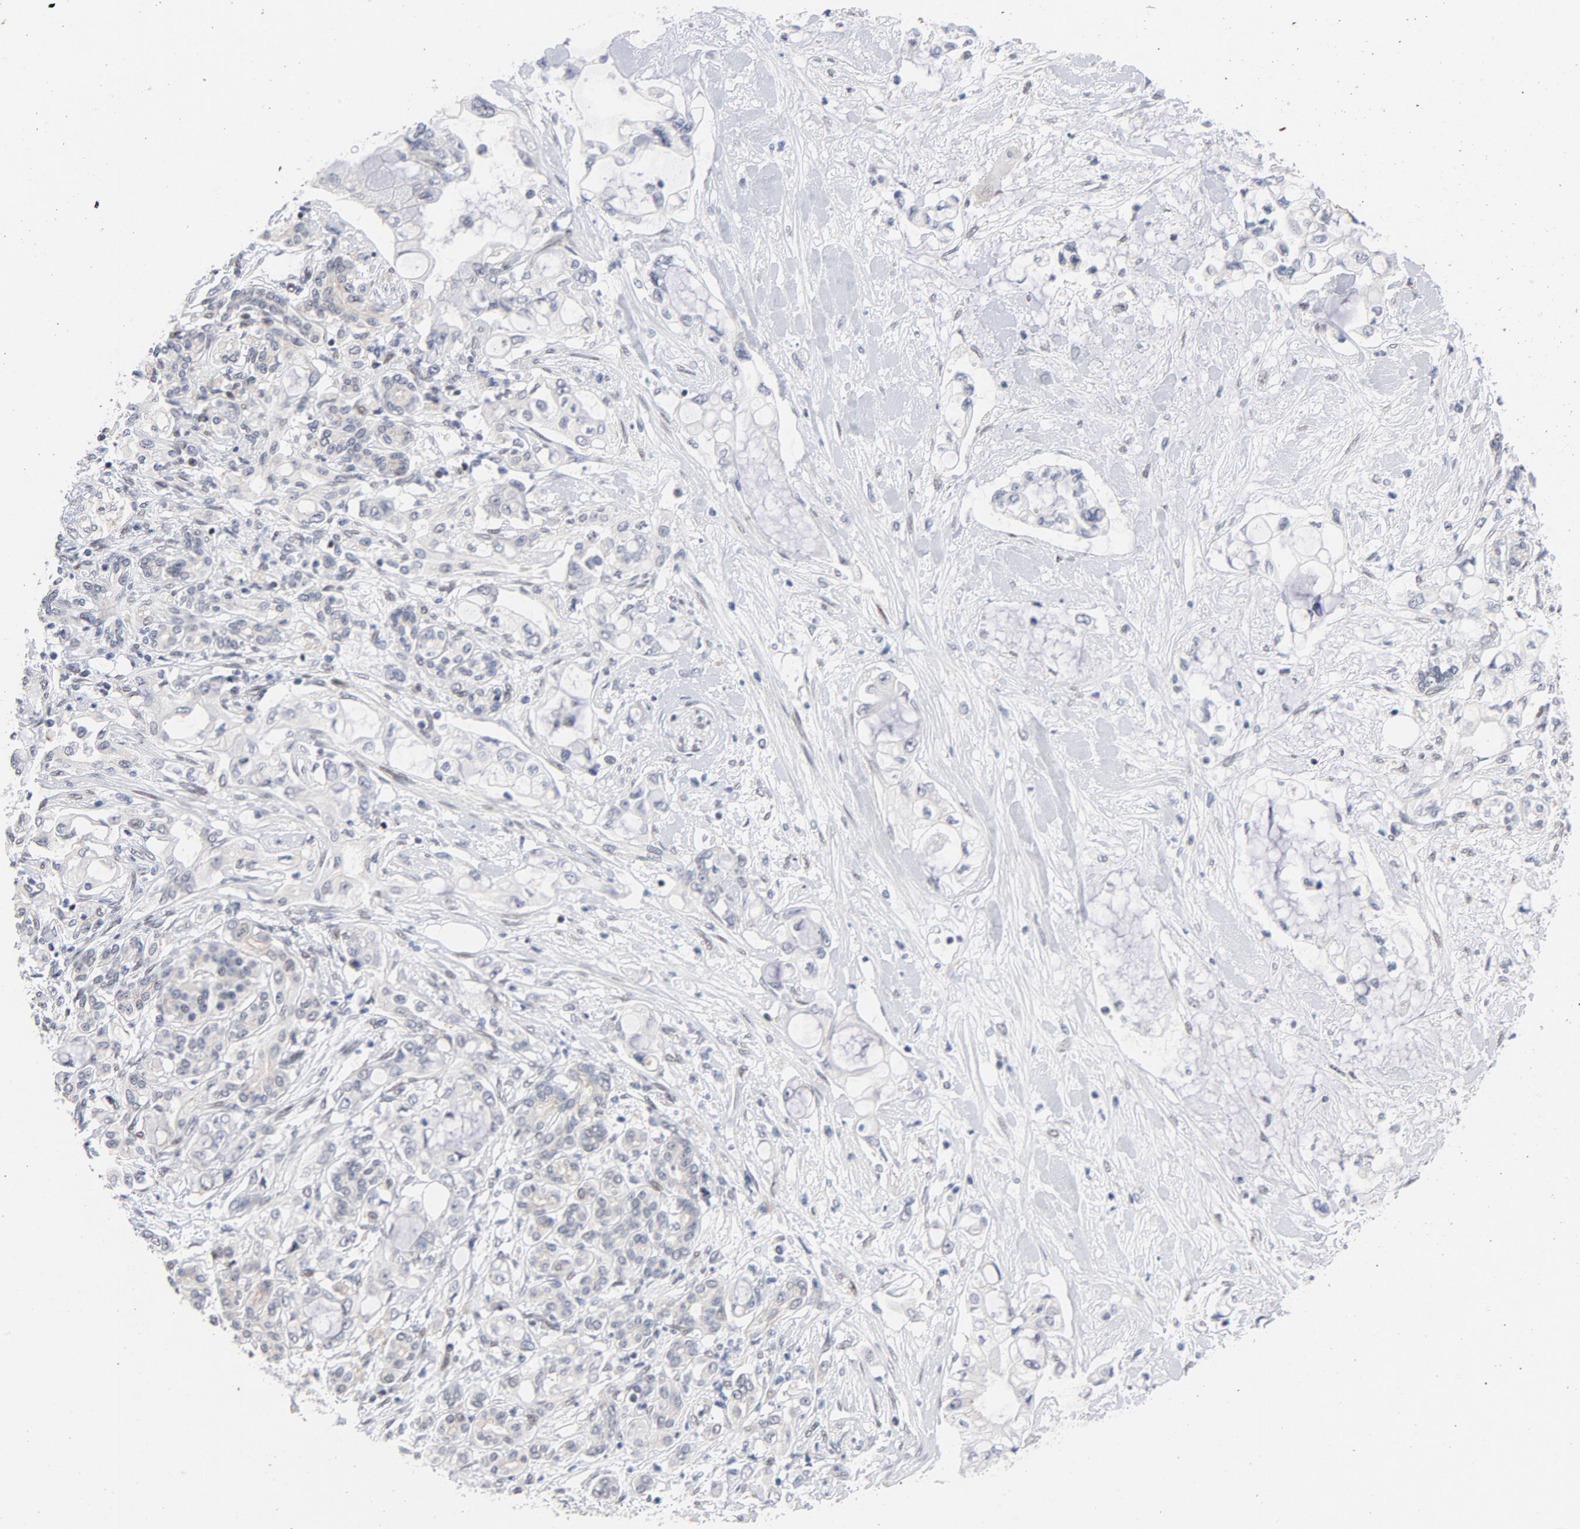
{"staining": {"intensity": "negative", "quantity": "none", "location": "none"}, "tissue": "pancreatic cancer", "cell_type": "Tumor cells", "image_type": "cancer", "snomed": [{"axis": "morphology", "description": "Adenocarcinoma, NOS"}, {"axis": "topography", "description": "Pancreas"}], "caption": "Tumor cells are negative for protein expression in human pancreatic cancer. (DAB immunohistochemistry with hematoxylin counter stain).", "gene": "NFIC", "patient": {"sex": "female", "age": 70}}